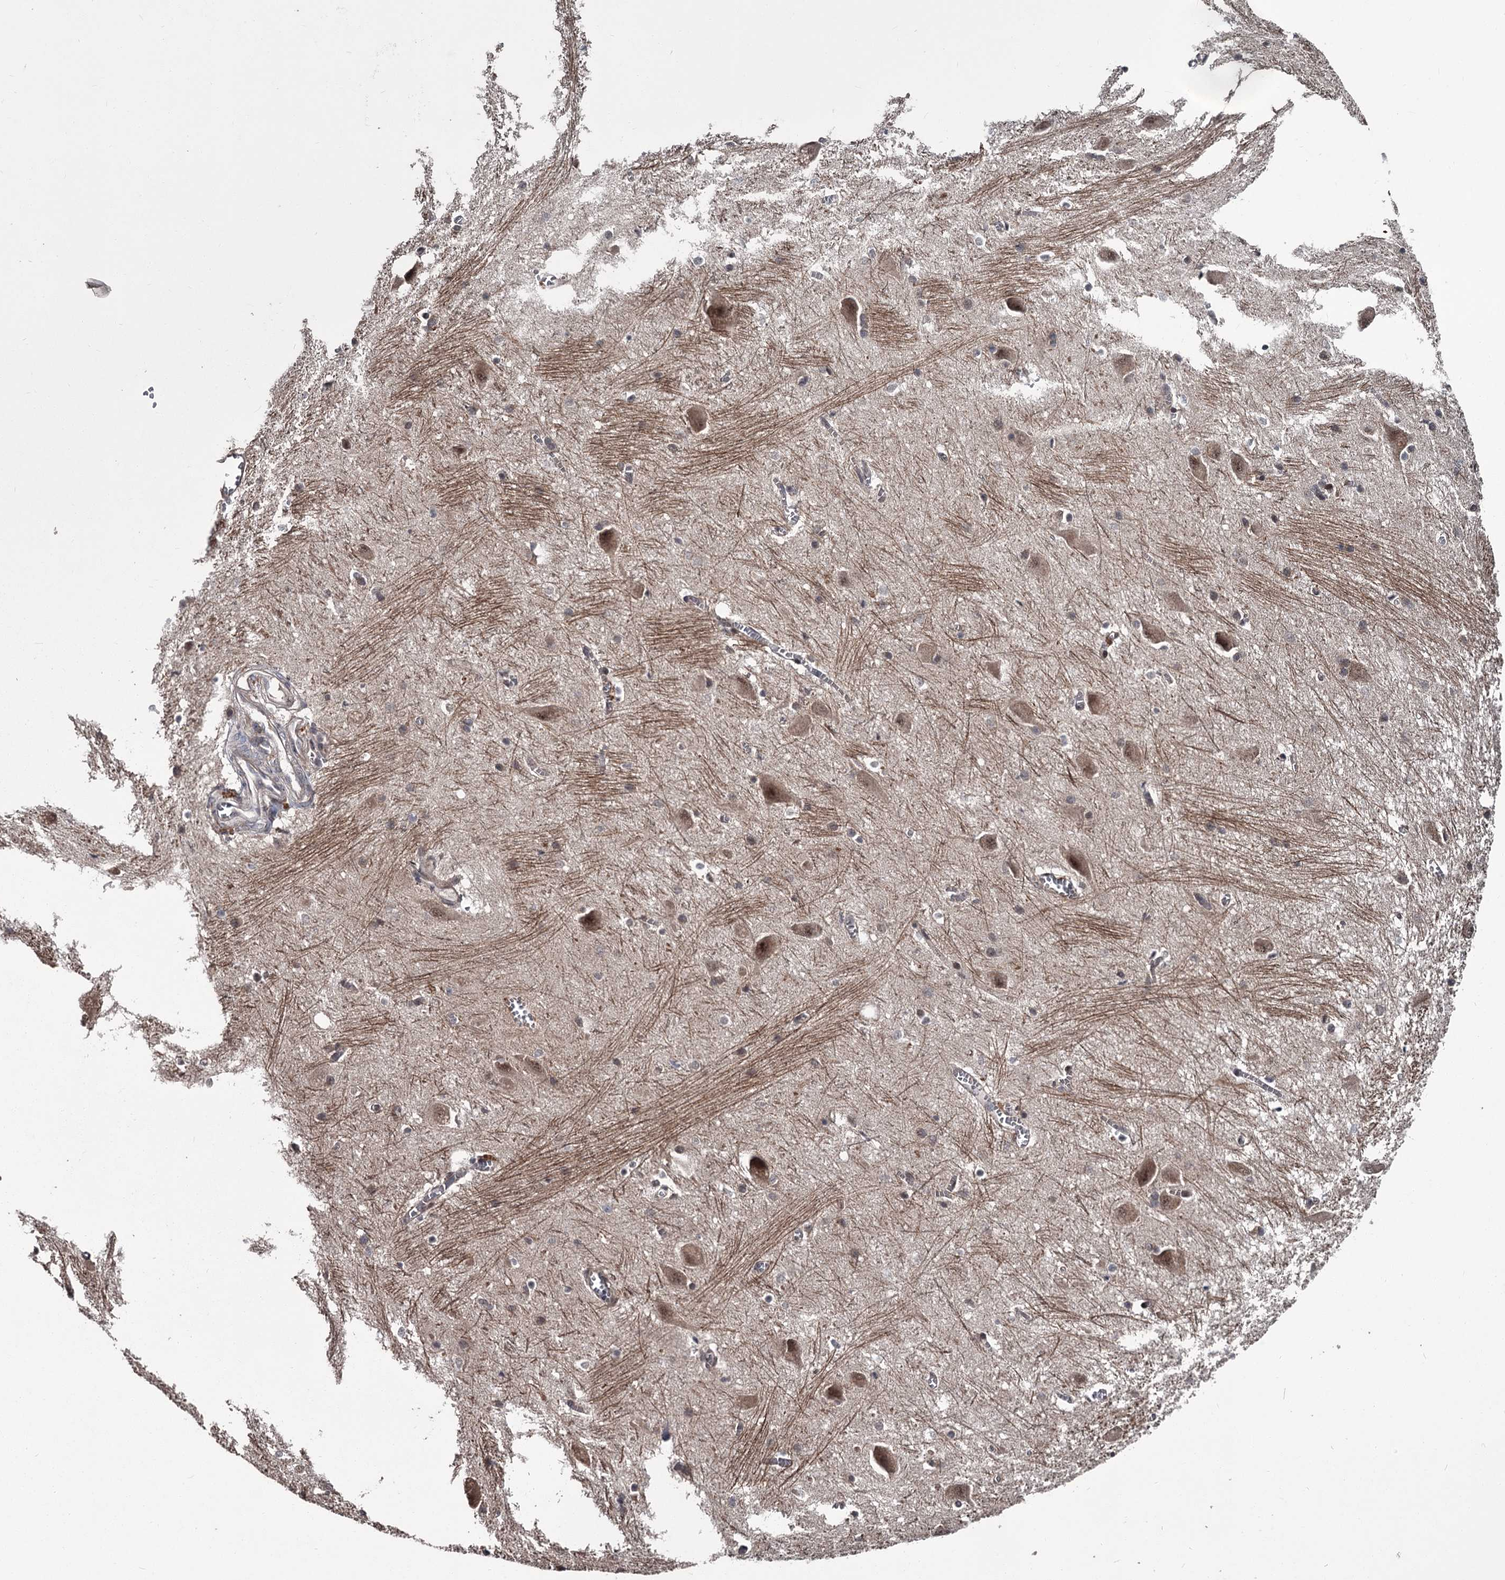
{"staining": {"intensity": "negative", "quantity": "none", "location": "none"}, "tissue": "caudate", "cell_type": "Glial cells", "image_type": "normal", "snomed": [{"axis": "morphology", "description": "Normal tissue, NOS"}, {"axis": "topography", "description": "Lateral ventricle wall"}], "caption": "Immunohistochemistry histopathology image of normal human caudate stained for a protein (brown), which demonstrates no staining in glial cells. (DAB immunohistochemistry (IHC), high magnification).", "gene": "CDC42EP2", "patient": {"sex": "male", "age": 37}}